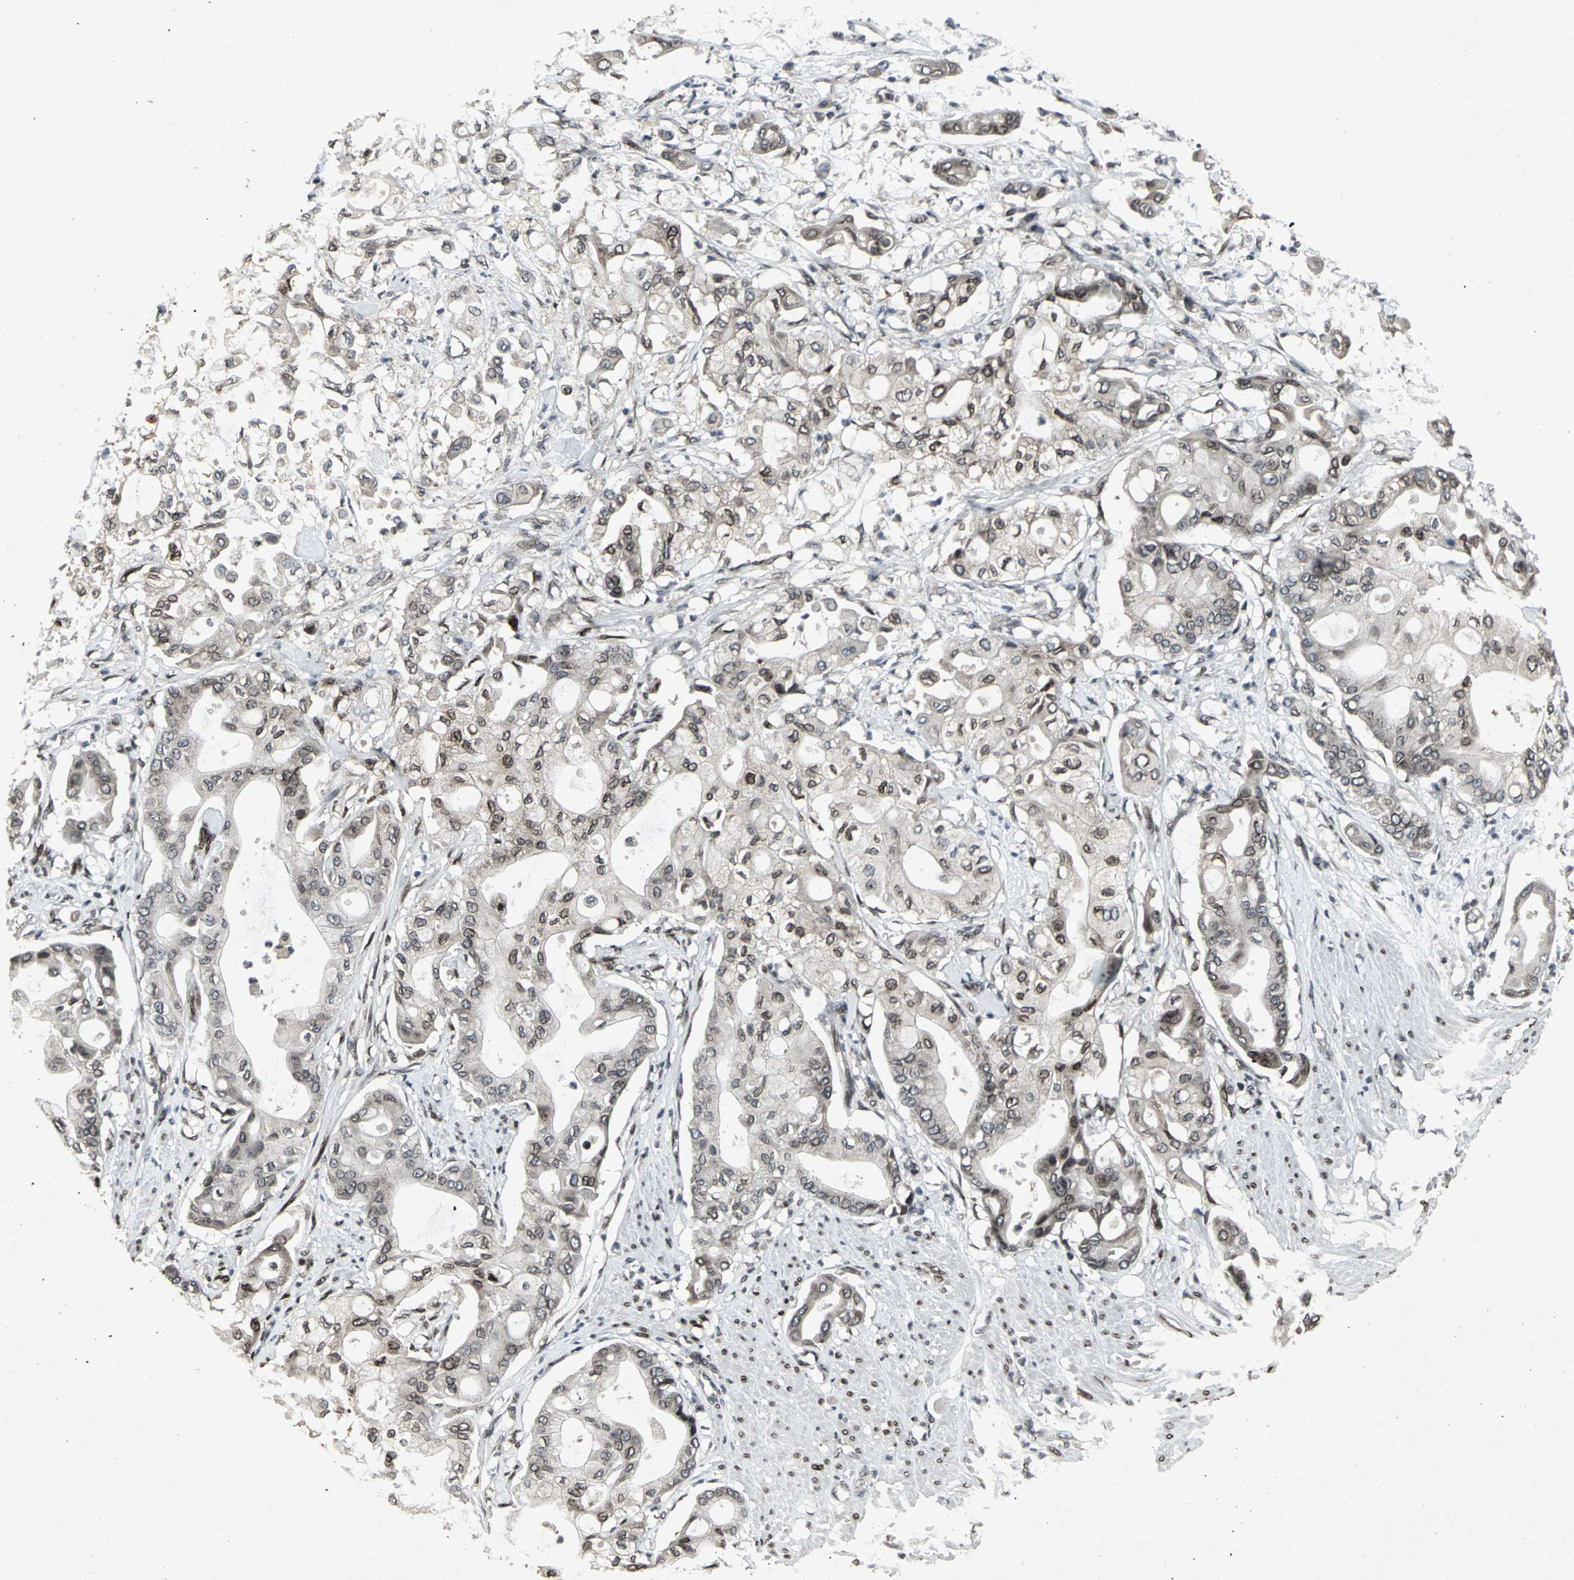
{"staining": {"intensity": "moderate", "quantity": ">75%", "location": "nuclear"}, "tissue": "pancreatic cancer", "cell_type": "Tumor cells", "image_type": "cancer", "snomed": [{"axis": "morphology", "description": "Adenocarcinoma, NOS"}, {"axis": "morphology", "description": "Adenocarcinoma, metastatic, NOS"}, {"axis": "topography", "description": "Lymph node"}, {"axis": "topography", "description": "Pancreas"}, {"axis": "topography", "description": "Duodenum"}], "caption": "Moderate nuclear protein staining is identified in approximately >75% of tumor cells in pancreatic cancer (metastatic adenocarcinoma).", "gene": "SH2B3", "patient": {"sex": "female", "age": 64}}